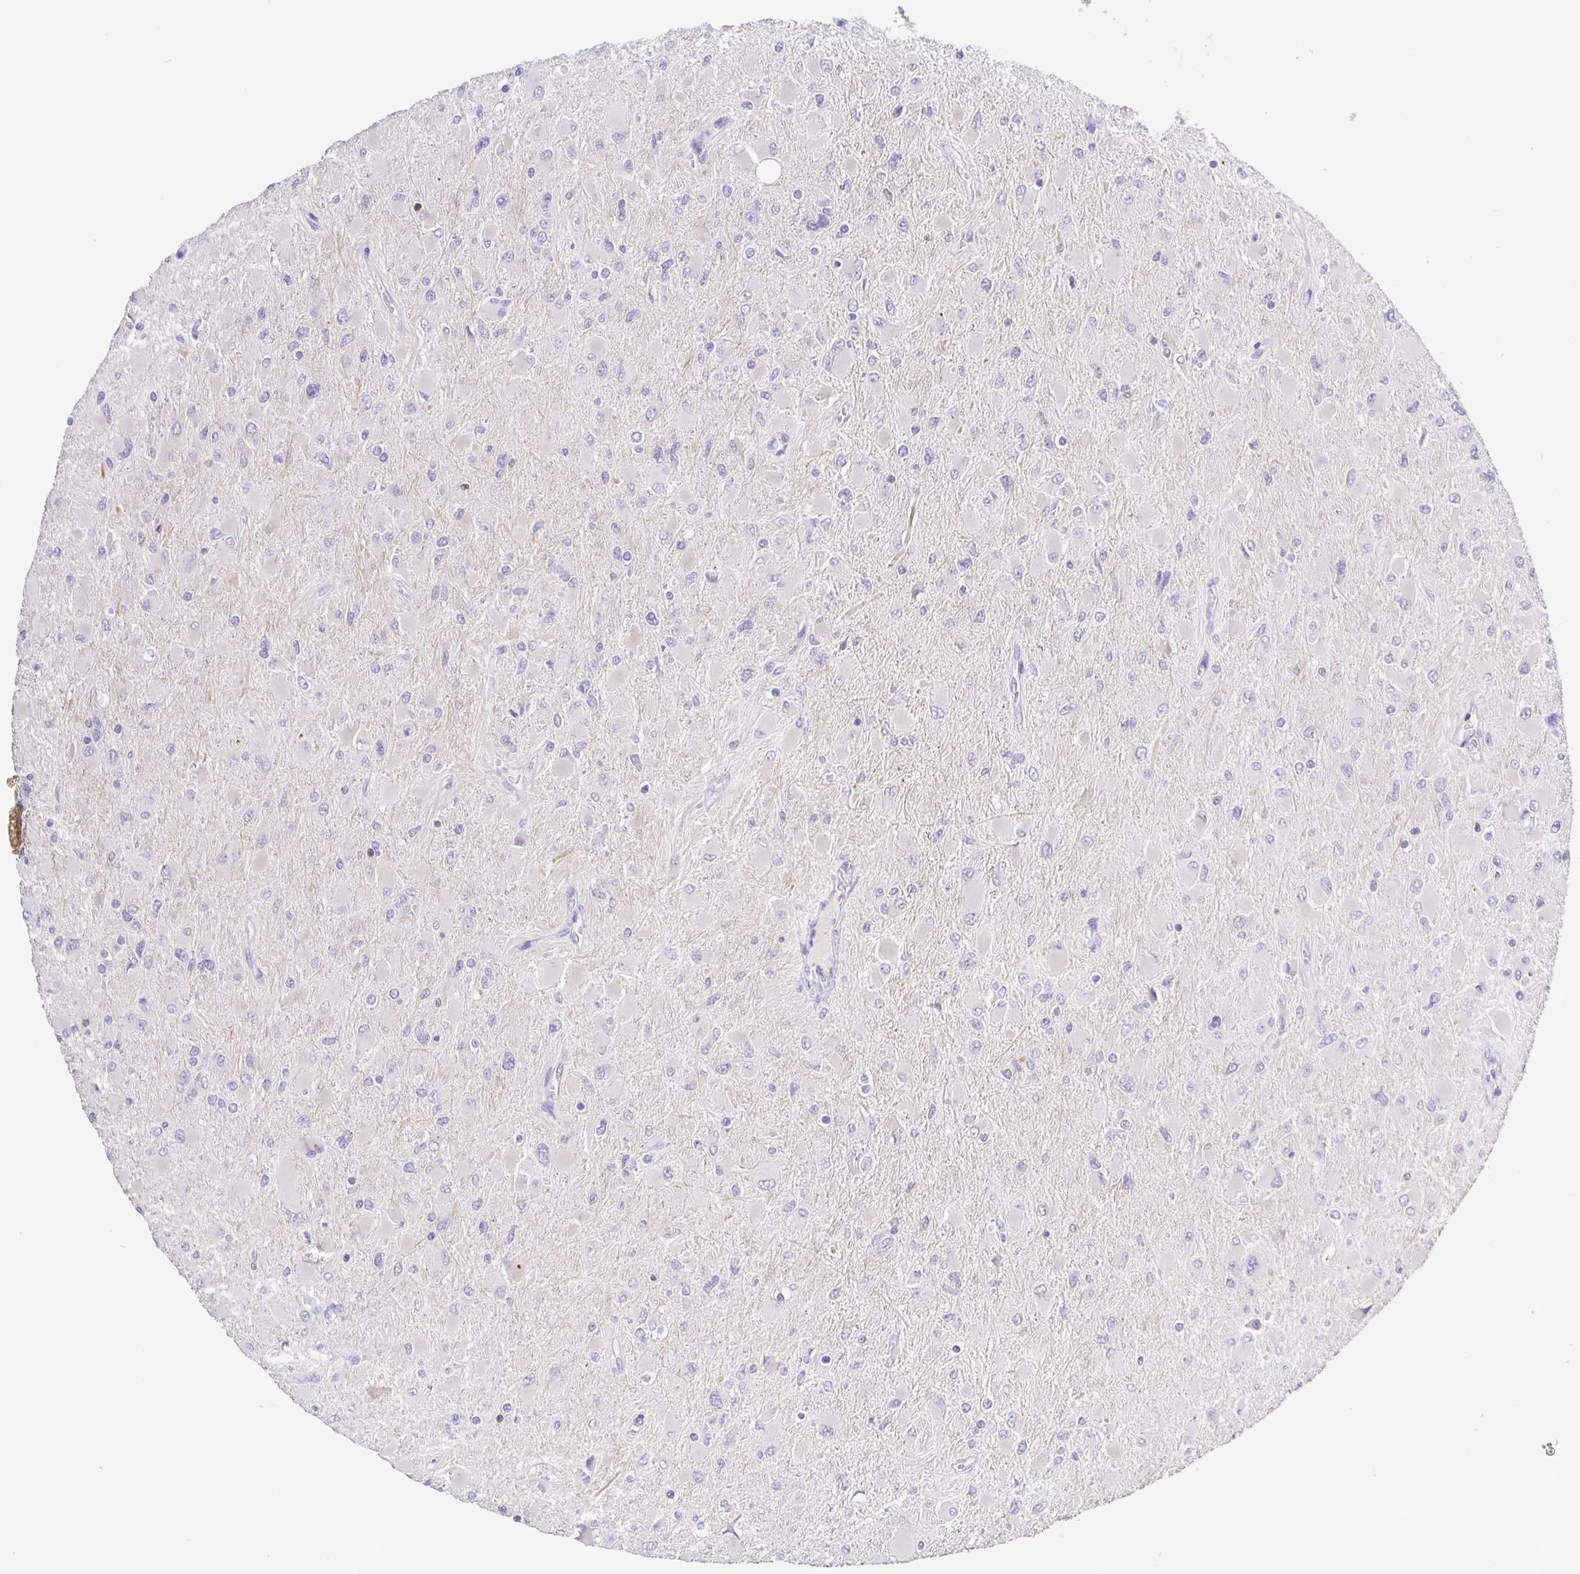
{"staining": {"intensity": "negative", "quantity": "none", "location": "none"}, "tissue": "glioma", "cell_type": "Tumor cells", "image_type": "cancer", "snomed": [{"axis": "morphology", "description": "Glioma, malignant, High grade"}, {"axis": "topography", "description": "Cerebral cortex"}], "caption": "Immunohistochemistry (IHC) of human malignant high-grade glioma shows no staining in tumor cells.", "gene": "PGLYRP1", "patient": {"sex": "female", "age": 36}}